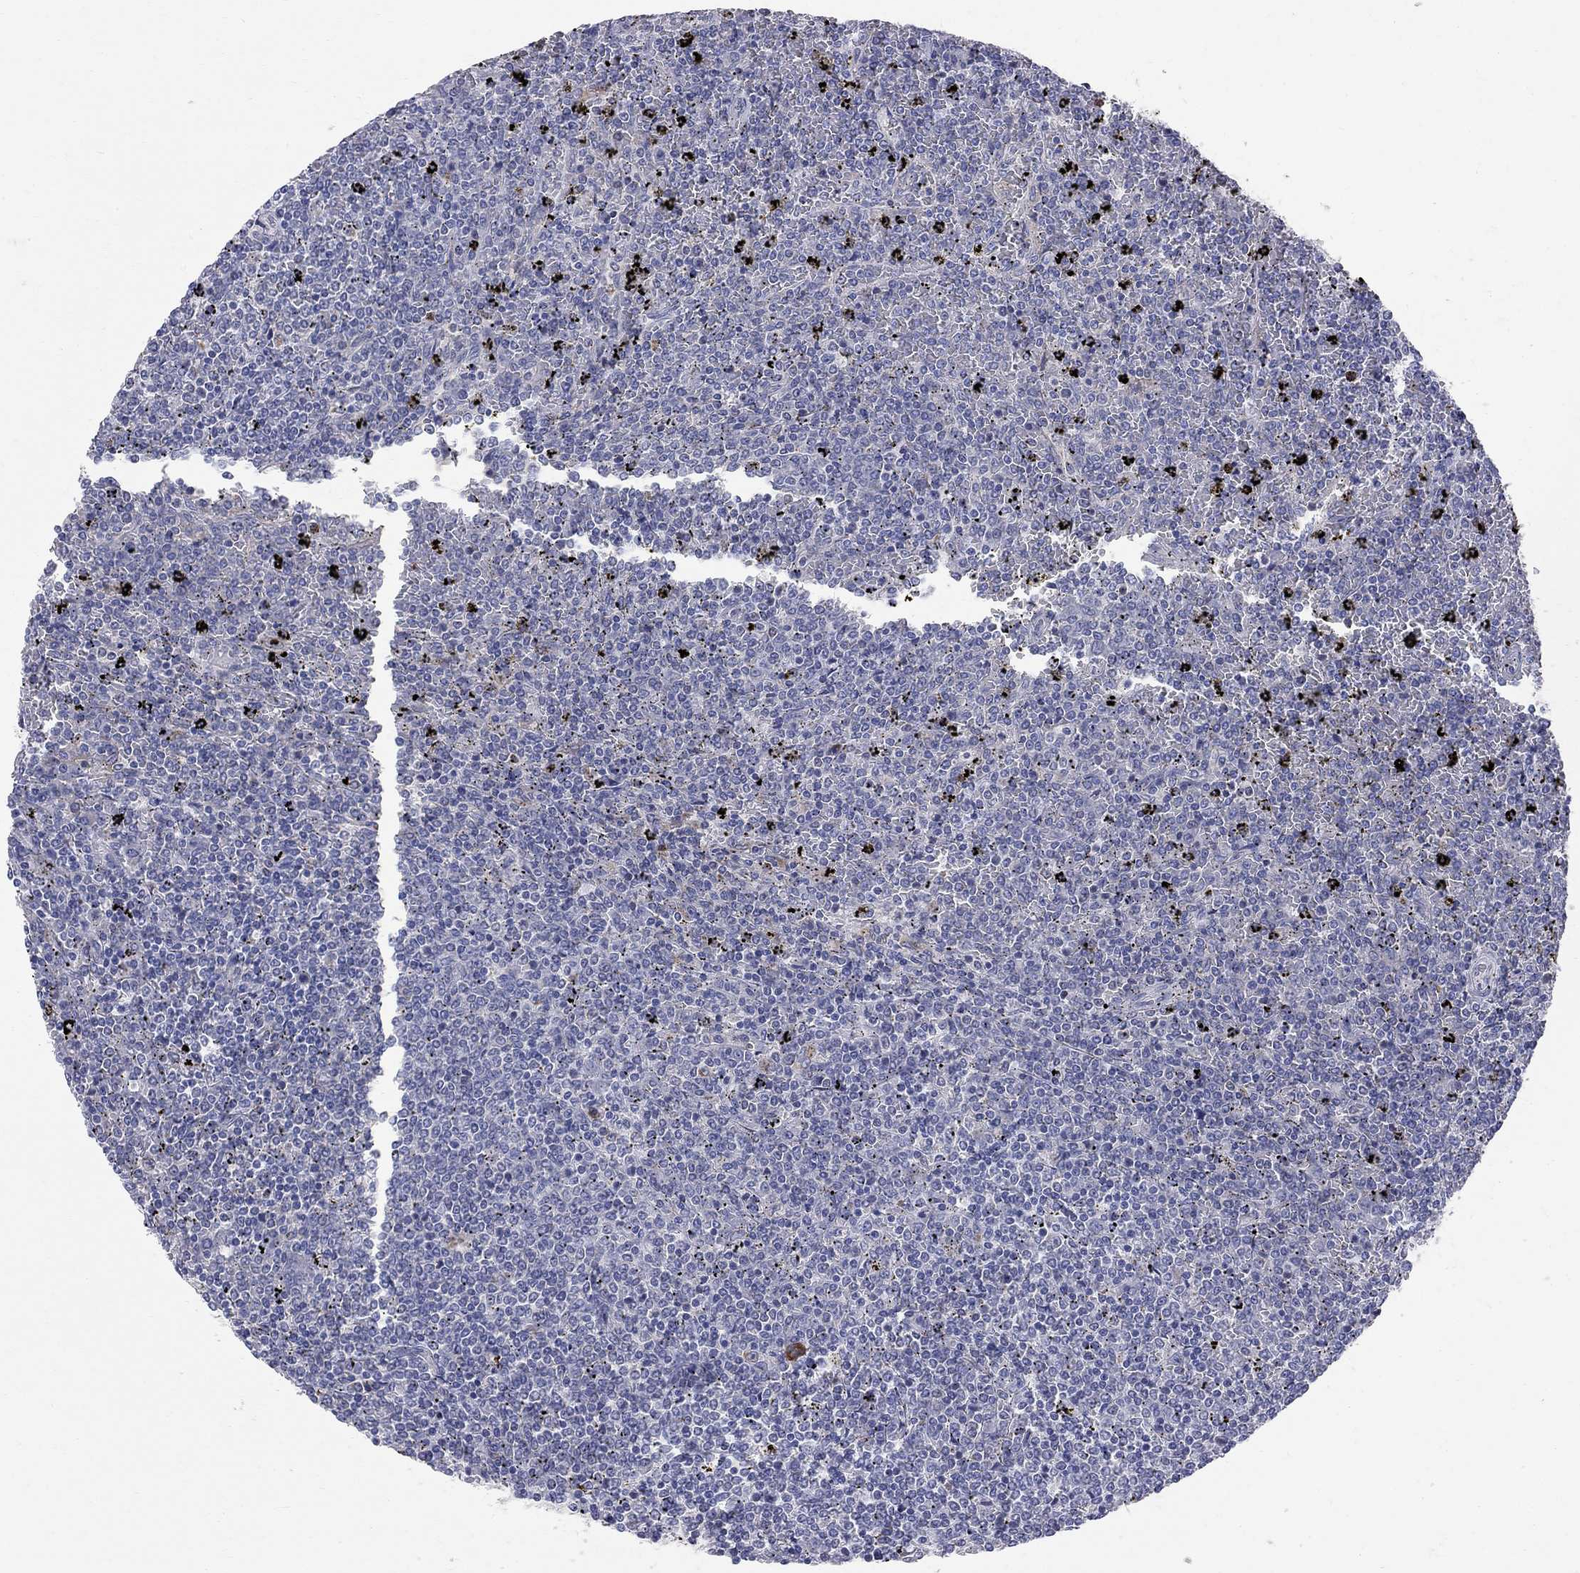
{"staining": {"intensity": "negative", "quantity": "none", "location": "none"}, "tissue": "lymphoma", "cell_type": "Tumor cells", "image_type": "cancer", "snomed": [{"axis": "morphology", "description": "Malignant lymphoma, non-Hodgkin's type, Low grade"}, {"axis": "topography", "description": "Spleen"}], "caption": "Tumor cells show no significant positivity in lymphoma.", "gene": "ACSL1", "patient": {"sex": "female", "age": 77}}